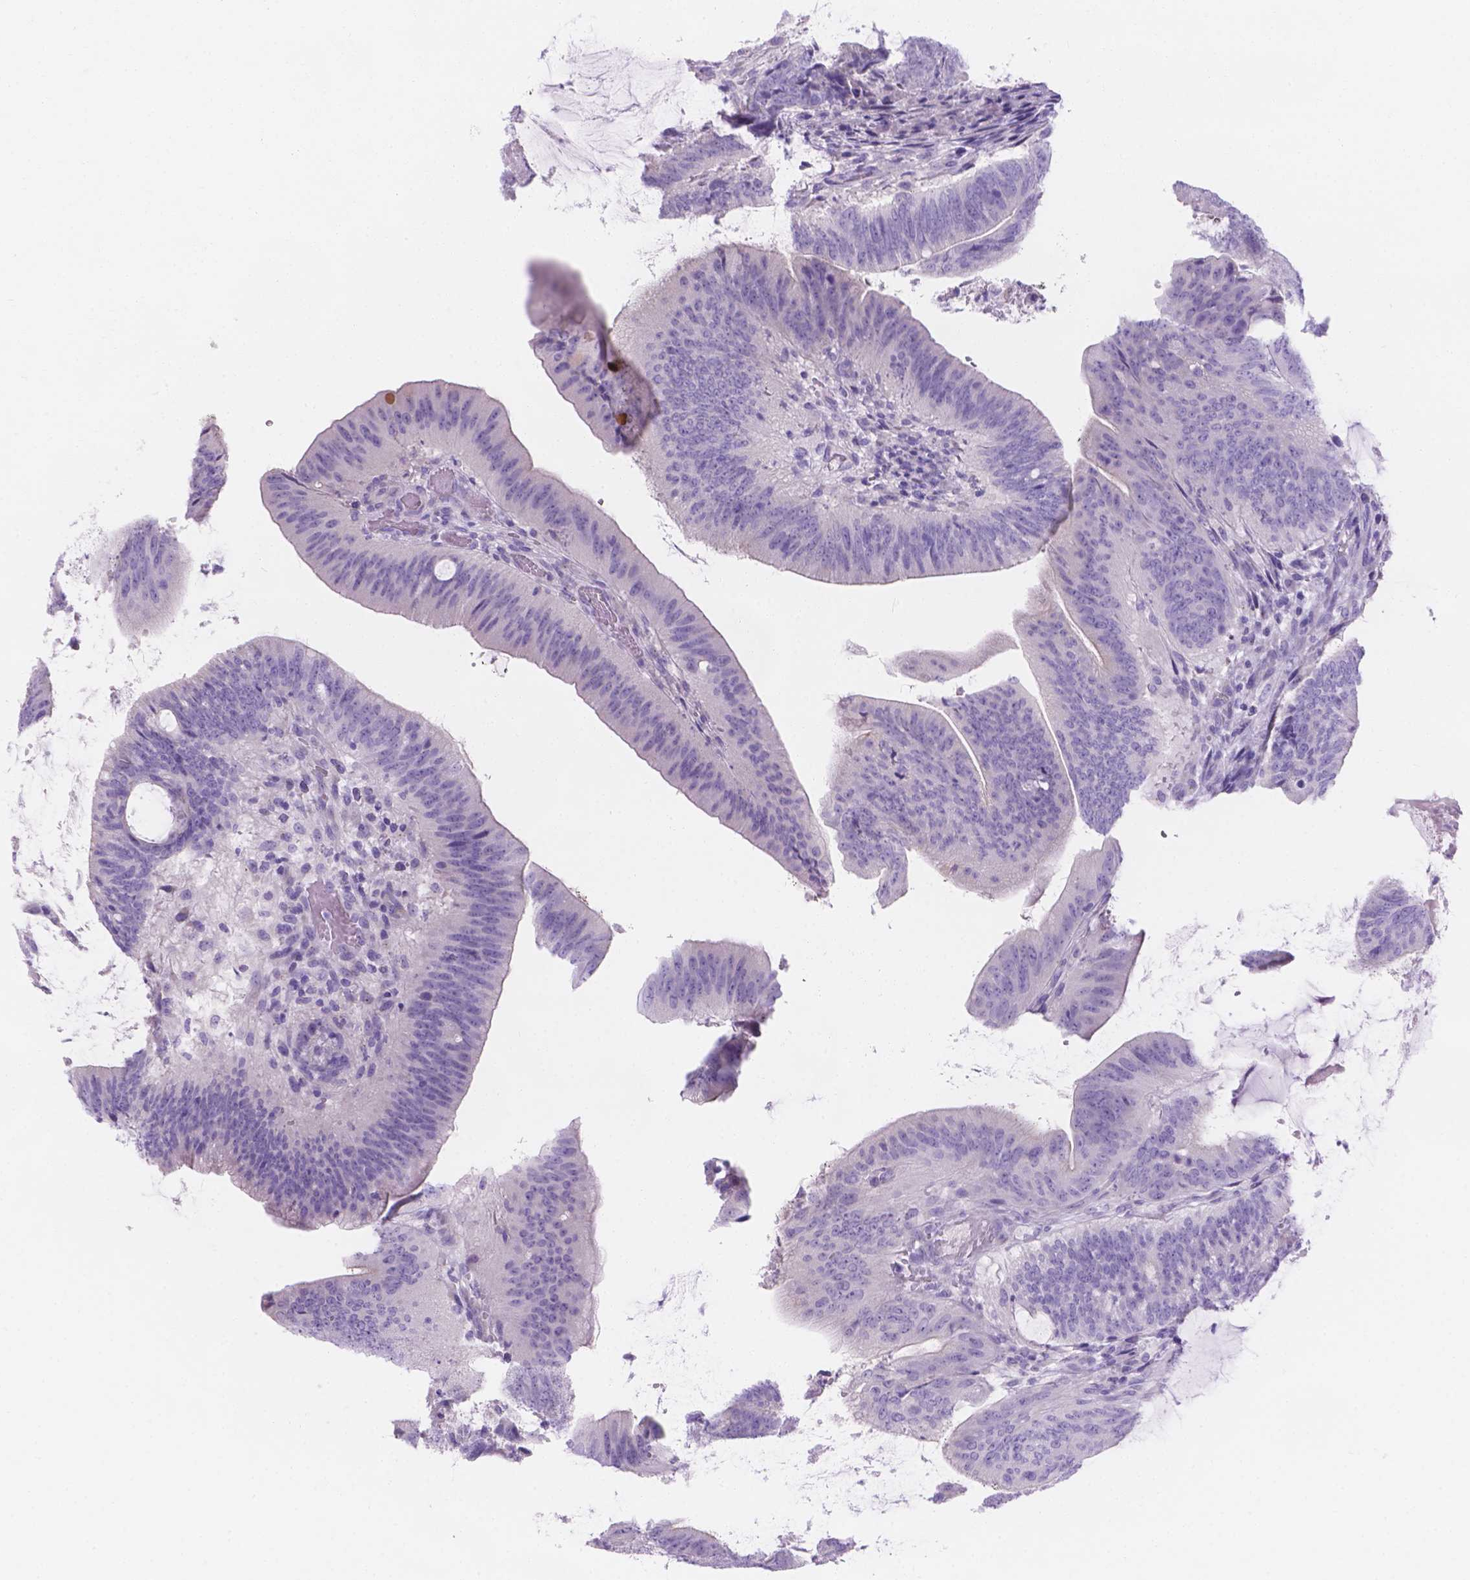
{"staining": {"intensity": "negative", "quantity": "none", "location": "none"}, "tissue": "colorectal cancer", "cell_type": "Tumor cells", "image_type": "cancer", "snomed": [{"axis": "morphology", "description": "Adenocarcinoma, NOS"}, {"axis": "topography", "description": "Colon"}], "caption": "Immunohistochemical staining of colorectal cancer (adenocarcinoma) demonstrates no significant staining in tumor cells. Brightfield microscopy of immunohistochemistry stained with DAB (brown) and hematoxylin (blue), captured at high magnification.", "gene": "MLN", "patient": {"sex": "female", "age": 43}}